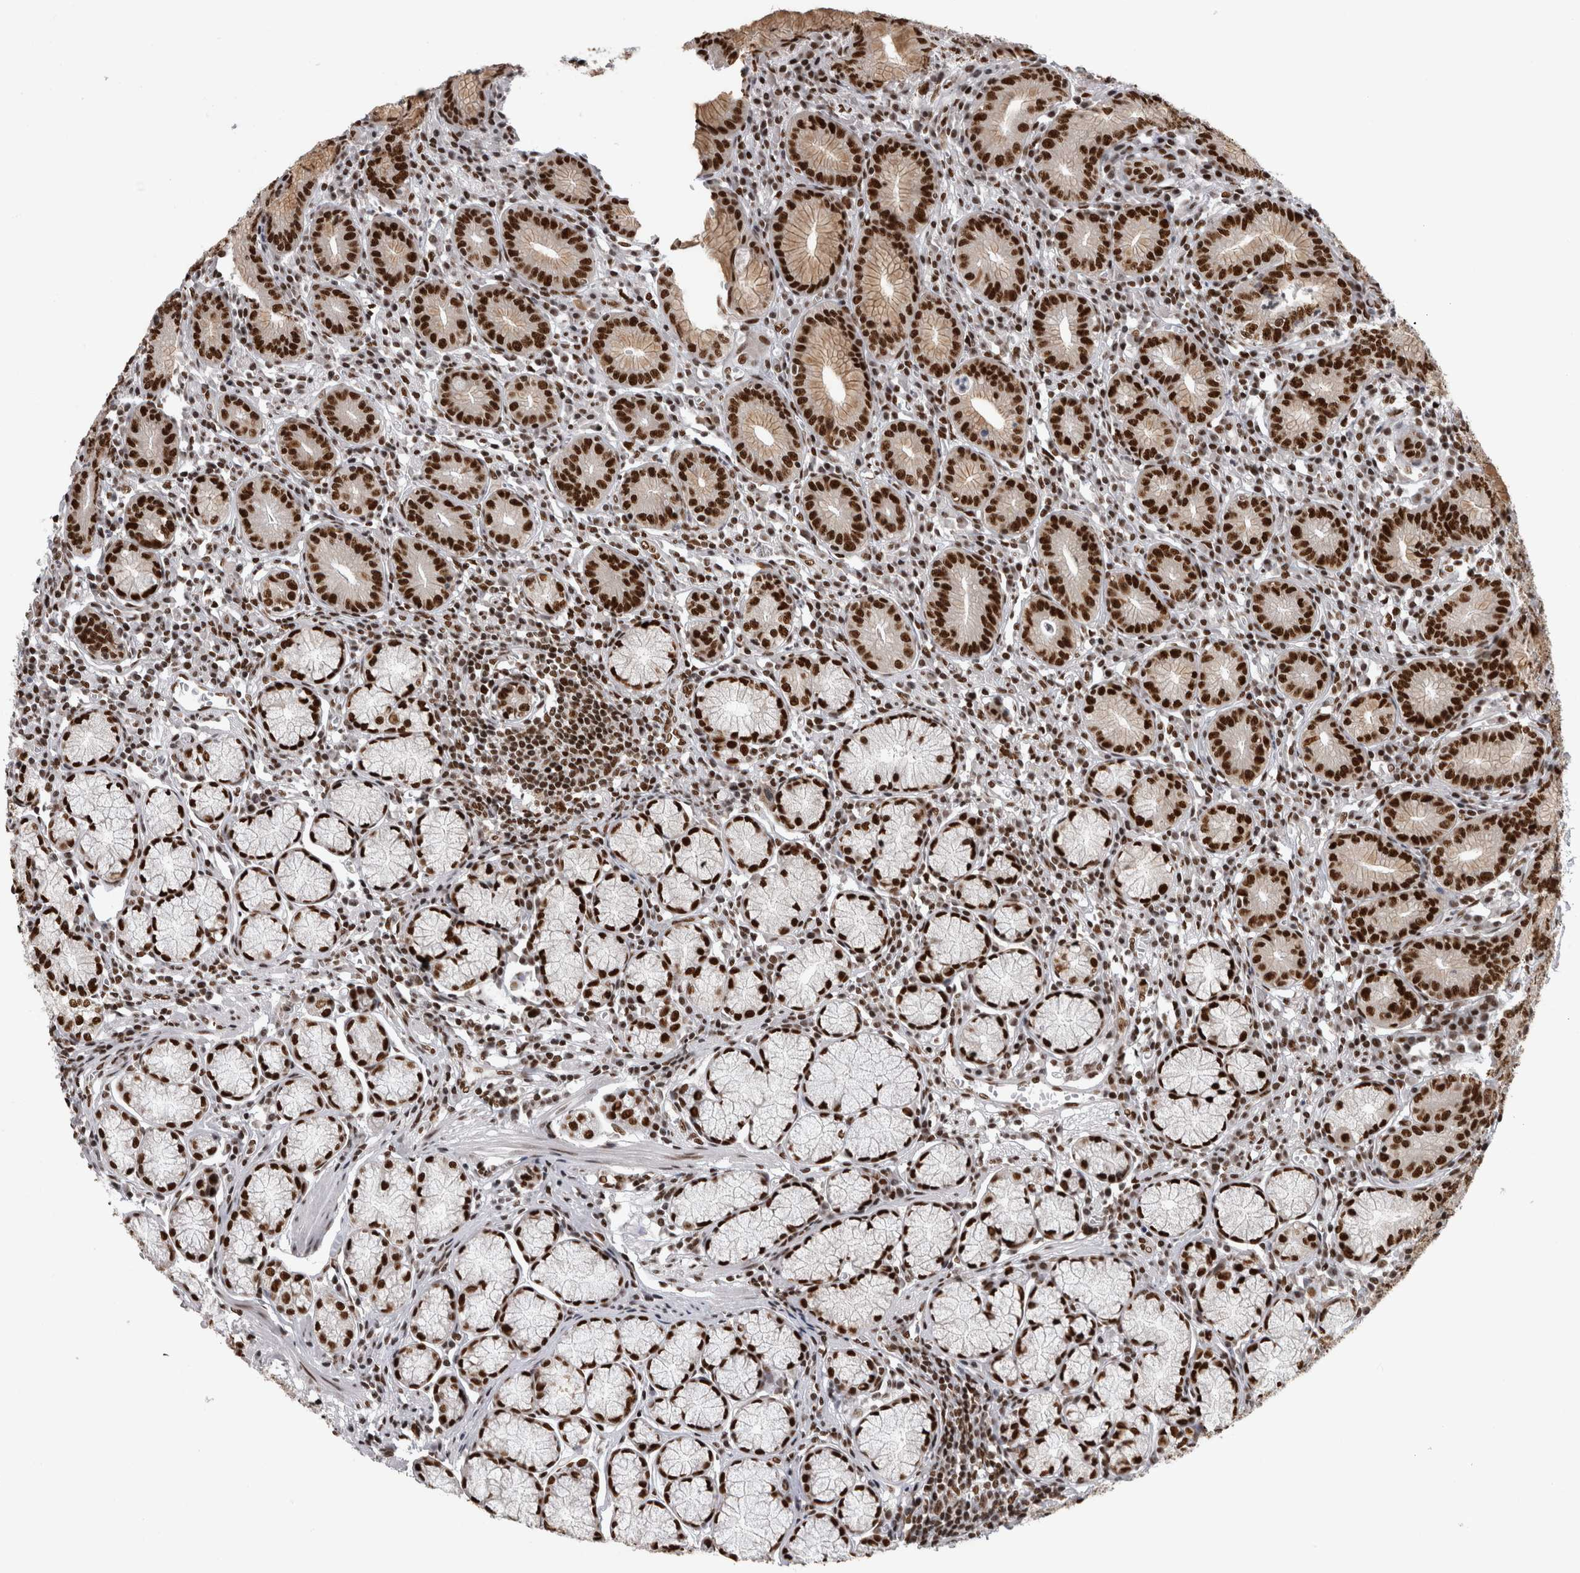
{"staining": {"intensity": "strong", "quantity": ">75%", "location": "nuclear"}, "tissue": "stomach", "cell_type": "Glandular cells", "image_type": "normal", "snomed": [{"axis": "morphology", "description": "Normal tissue, NOS"}, {"axis": "topography", "description": "Stomach"}], "caption": "This photomicrograph demonstrates unremarkable stomach stained with immunohistochemistry to label a protein in brown. The nuclear of glandular cells show strong positivity for the protein. Nuclei are counter-stained blue.", "gene": "ZSCAN2", "patient": {"sex": "male", "age": 55}}